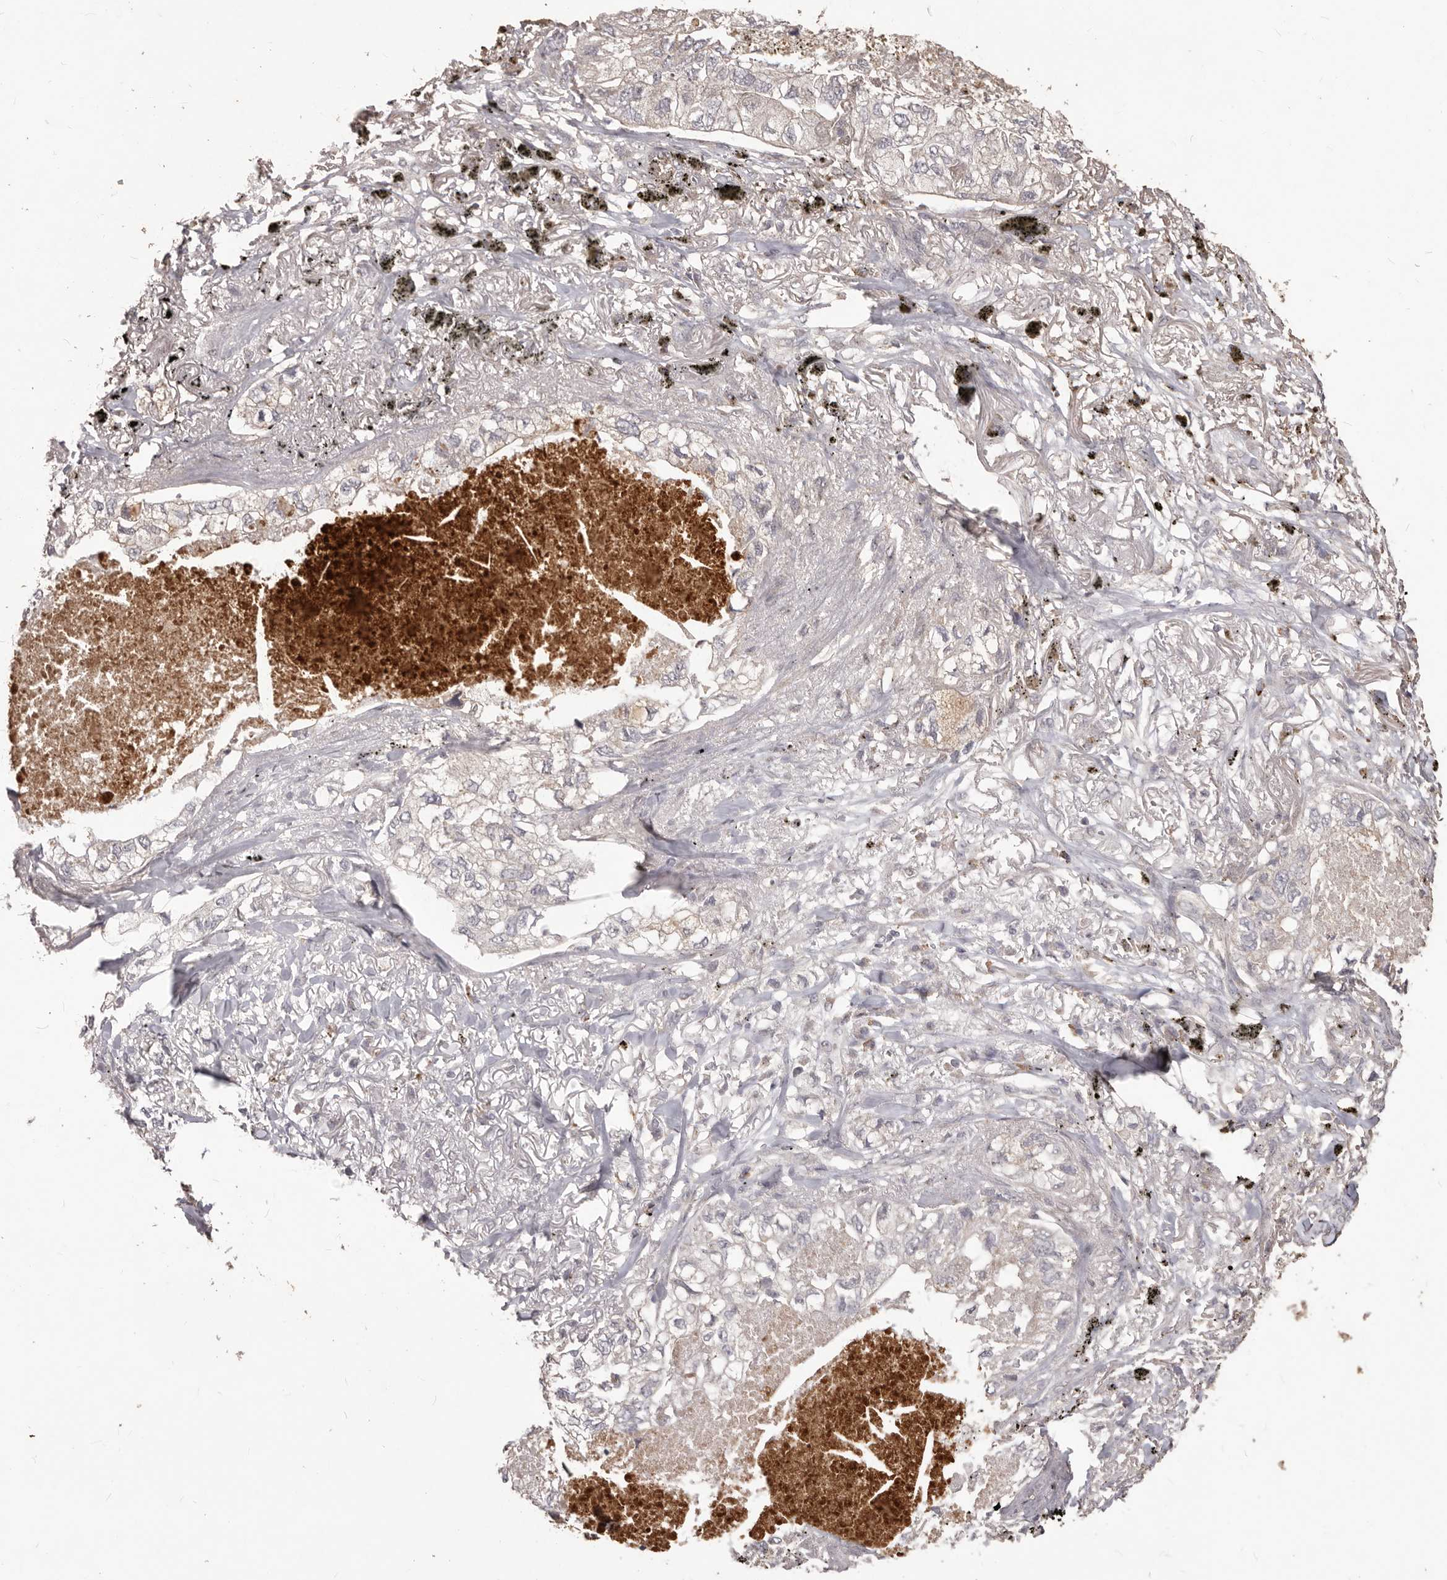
{"staining": {"intensity": "negative", "quantity": "none", "location": "none"}, "tissue": "lung cancer", "cell_type": "Tumor cells", "image_type": "cancer", "snomed": [{"axis": "morphology", "description": "Adenocarcinoma, NOS"}, {"axis": "topography", "description": "Lung"}], "caption": "High power microscopy histopathology image of an immunohistochemistry (IHC) photomicrograph of lung adenocarcinoma, revealing no significant staining in tumor cells. (Stains: DAB immunohistochemistry with hematoxylin counter stain, Microscopy: brightfield microscopy at high magnification).", "gene": "PRSS27", "patient": {"sex": "male", "age": 65}}